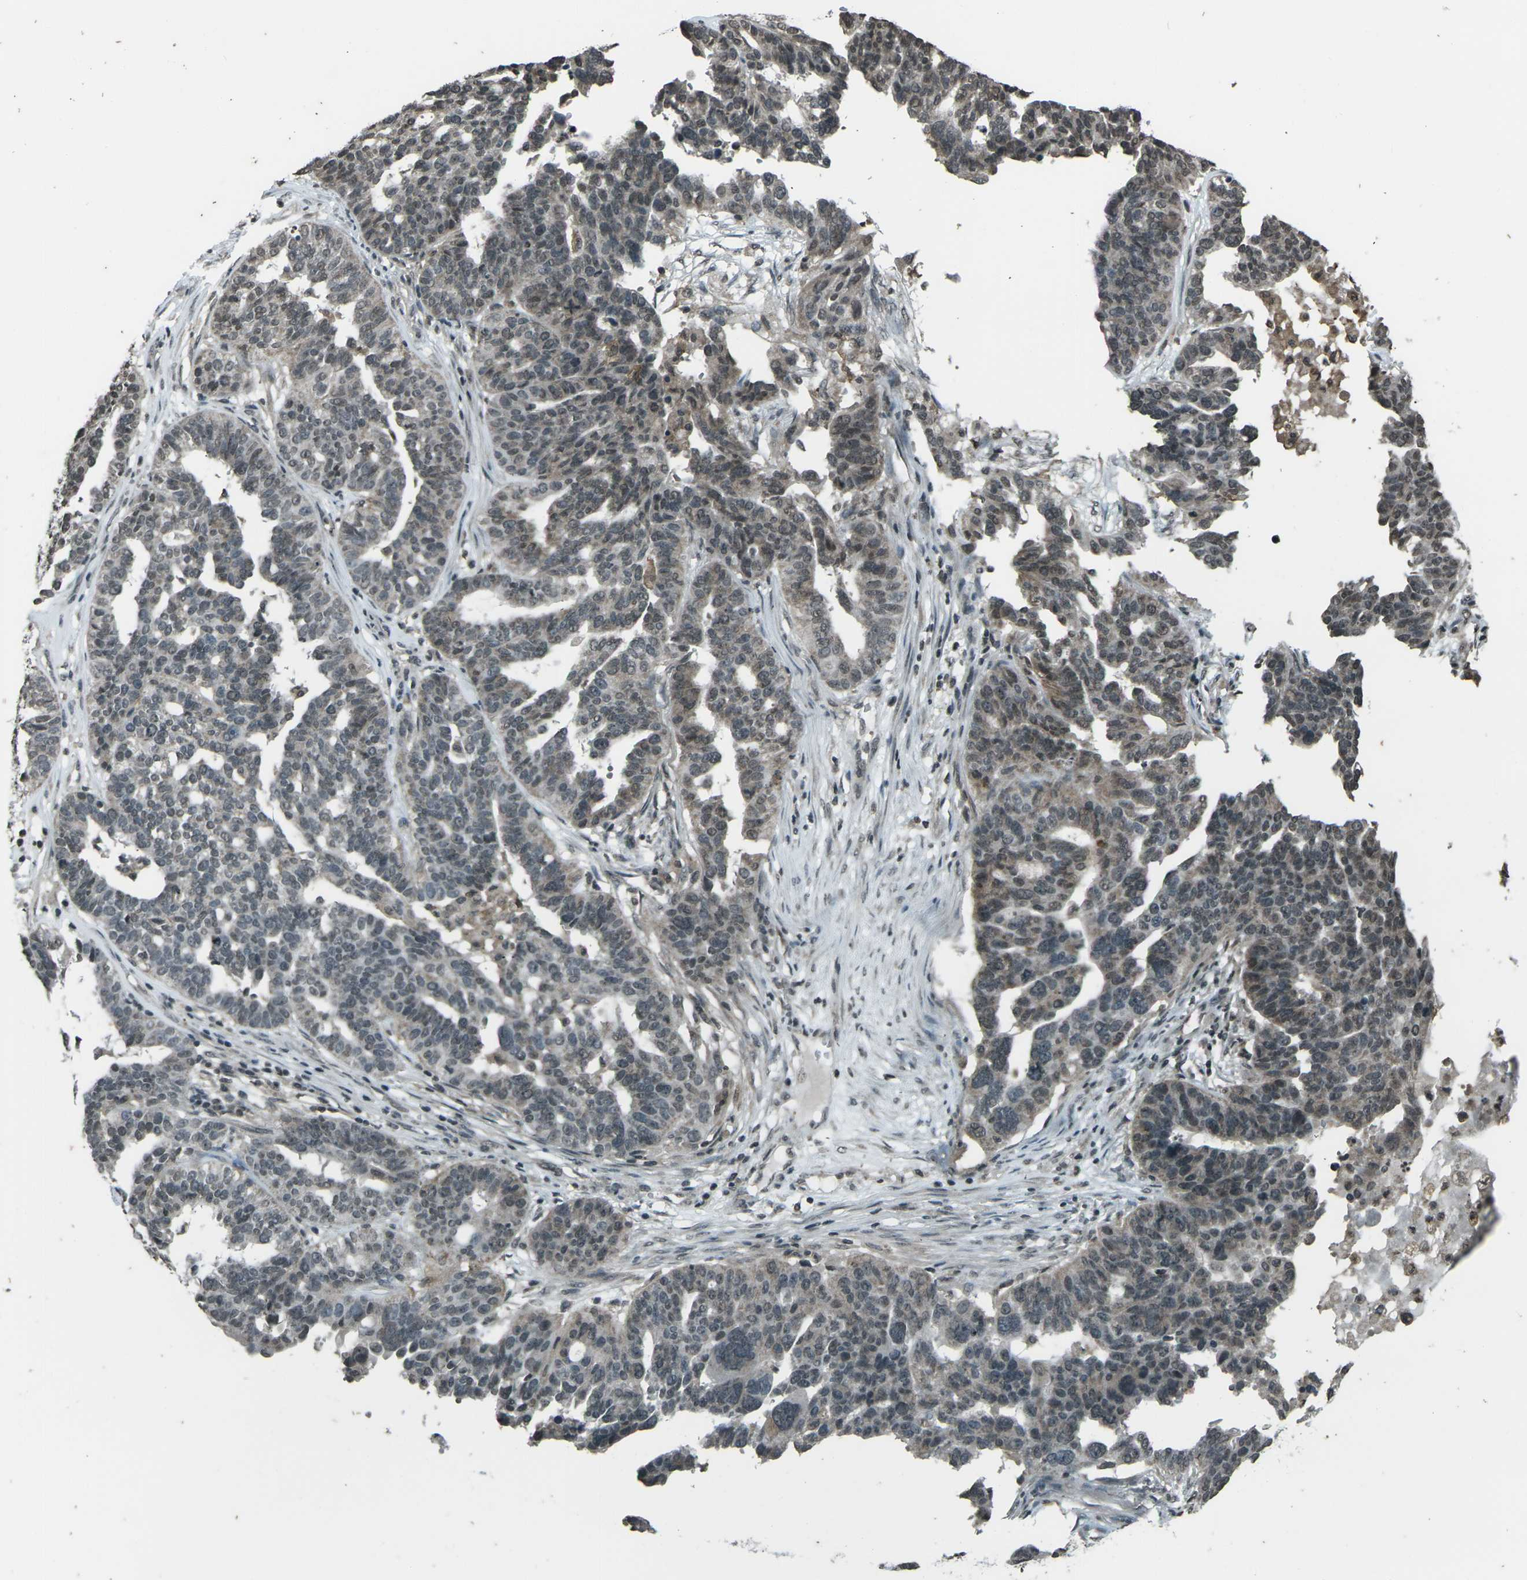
{"staining": {"intensity": "weak", "quantity": "25%-75%", "location": "cytoplasmic/membranous,nuclear"}, "tissue": "ovarian cancer", "cell_type": "Tumor cells", "image_type": "cancer", "snomed": [{"axis": "morphology", "description": "Cystadenocarcinoma, serous, NOS"}, {"axis": "topography", "description": "Ovary"}], "caption": "High-power microscopy captured an immunohistochemistry micrograph of serous cystadenocarcinoma (ovarian), revealing weak cytoplasmic/membranous and nuclear positivity in approximately 25%-75% of tumor cells. Using DAB (brown) and hematoxylin (blue) stains, captured at high magnification using brightfield microscopy.", "gene": "PRPF8", "patient": {"sex": "female", "age": 59}}